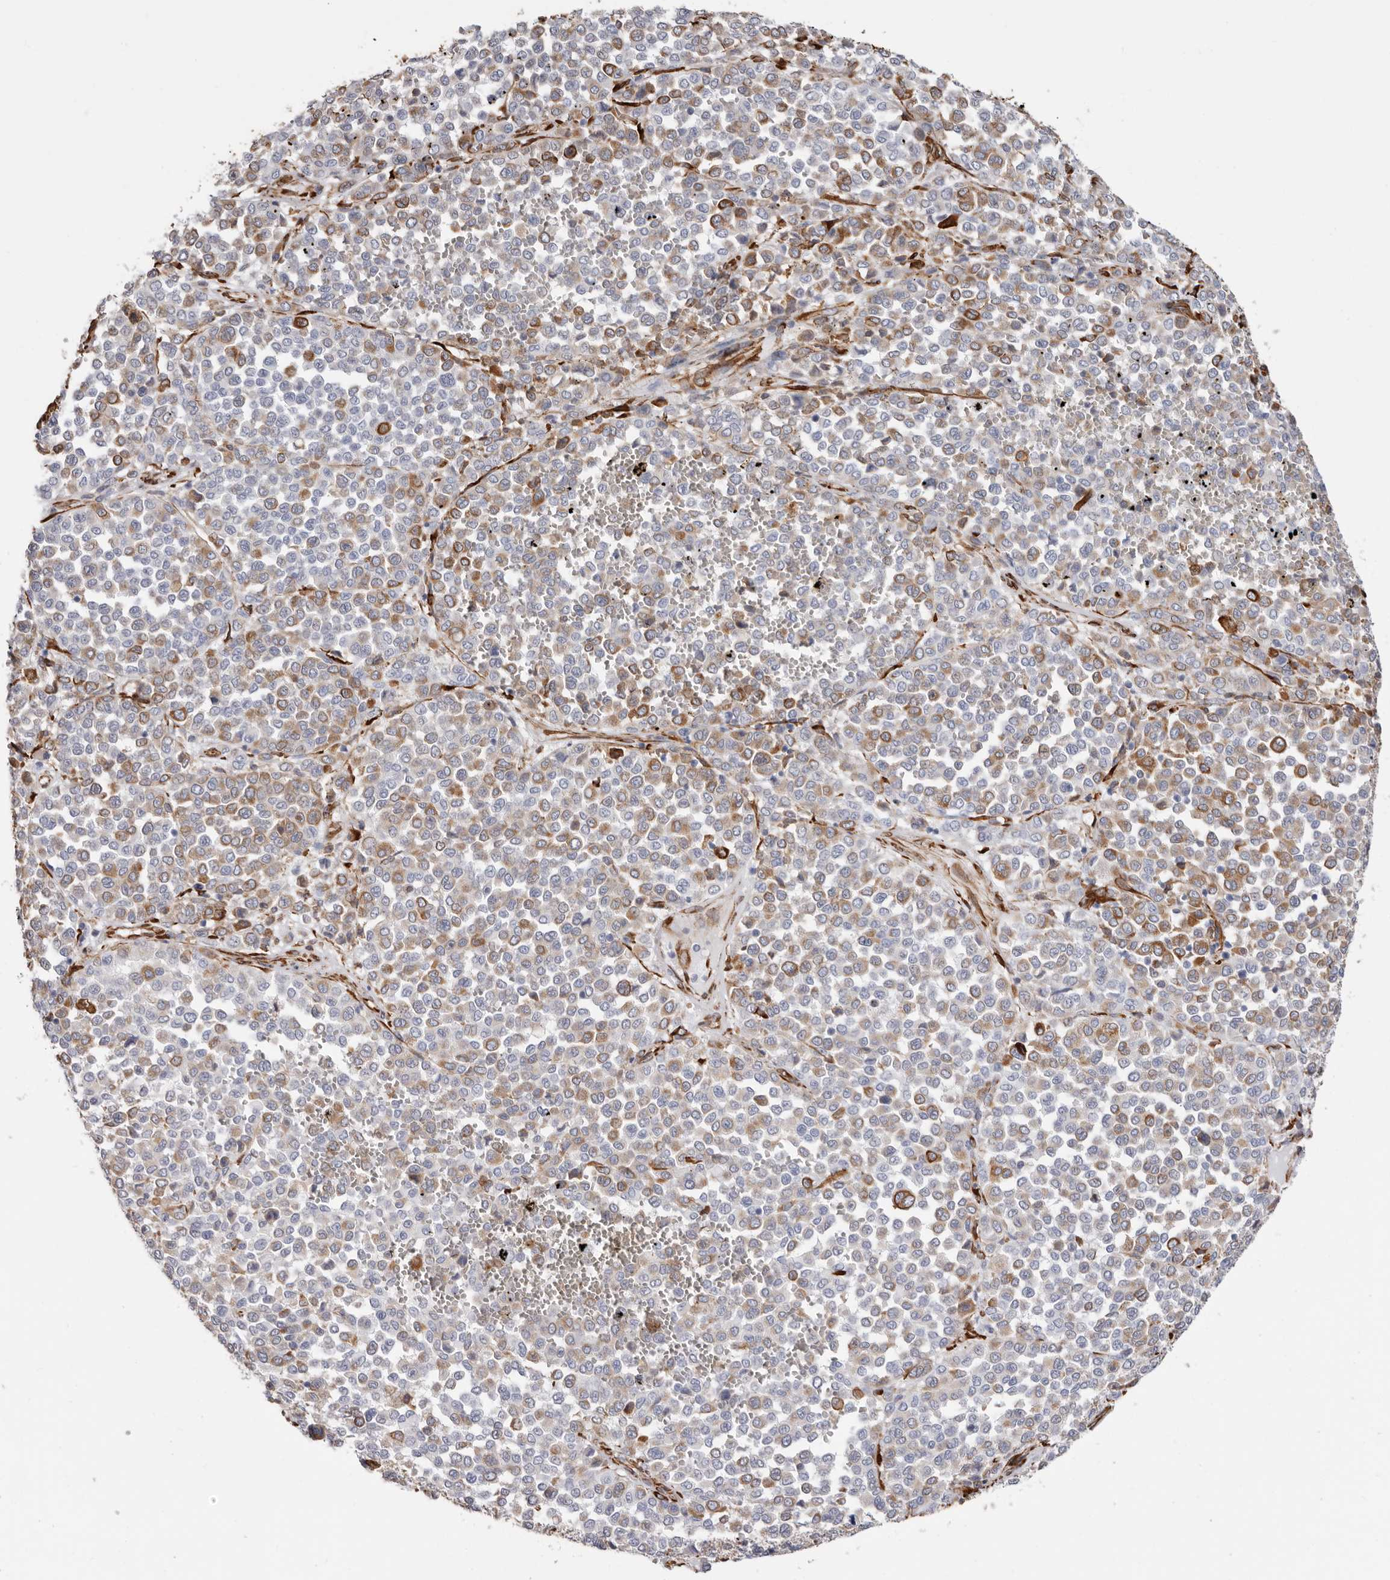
{"staining": {"intensity": "moderate", "quantity": "<25%", "location": "cytoplasmic/membranous"}, "tissue": "melanoma", "cell_type": "Tumor cells", "image_type": "cancer", "snomed": [{"axis": "morphology", "description": "Malignant melanoma, Metastatic site"}, {"axis": "topography", "description": "Pancreas"}], "caption": "A high-resolution photomicrograph shows IHC staining of melanoma, which exhibits moderate cytoplasmic/membranous positivity in about <25% of tumor cells.", "gene": "SEMA3E", "patient": {"sex": "female", "age": 30}}